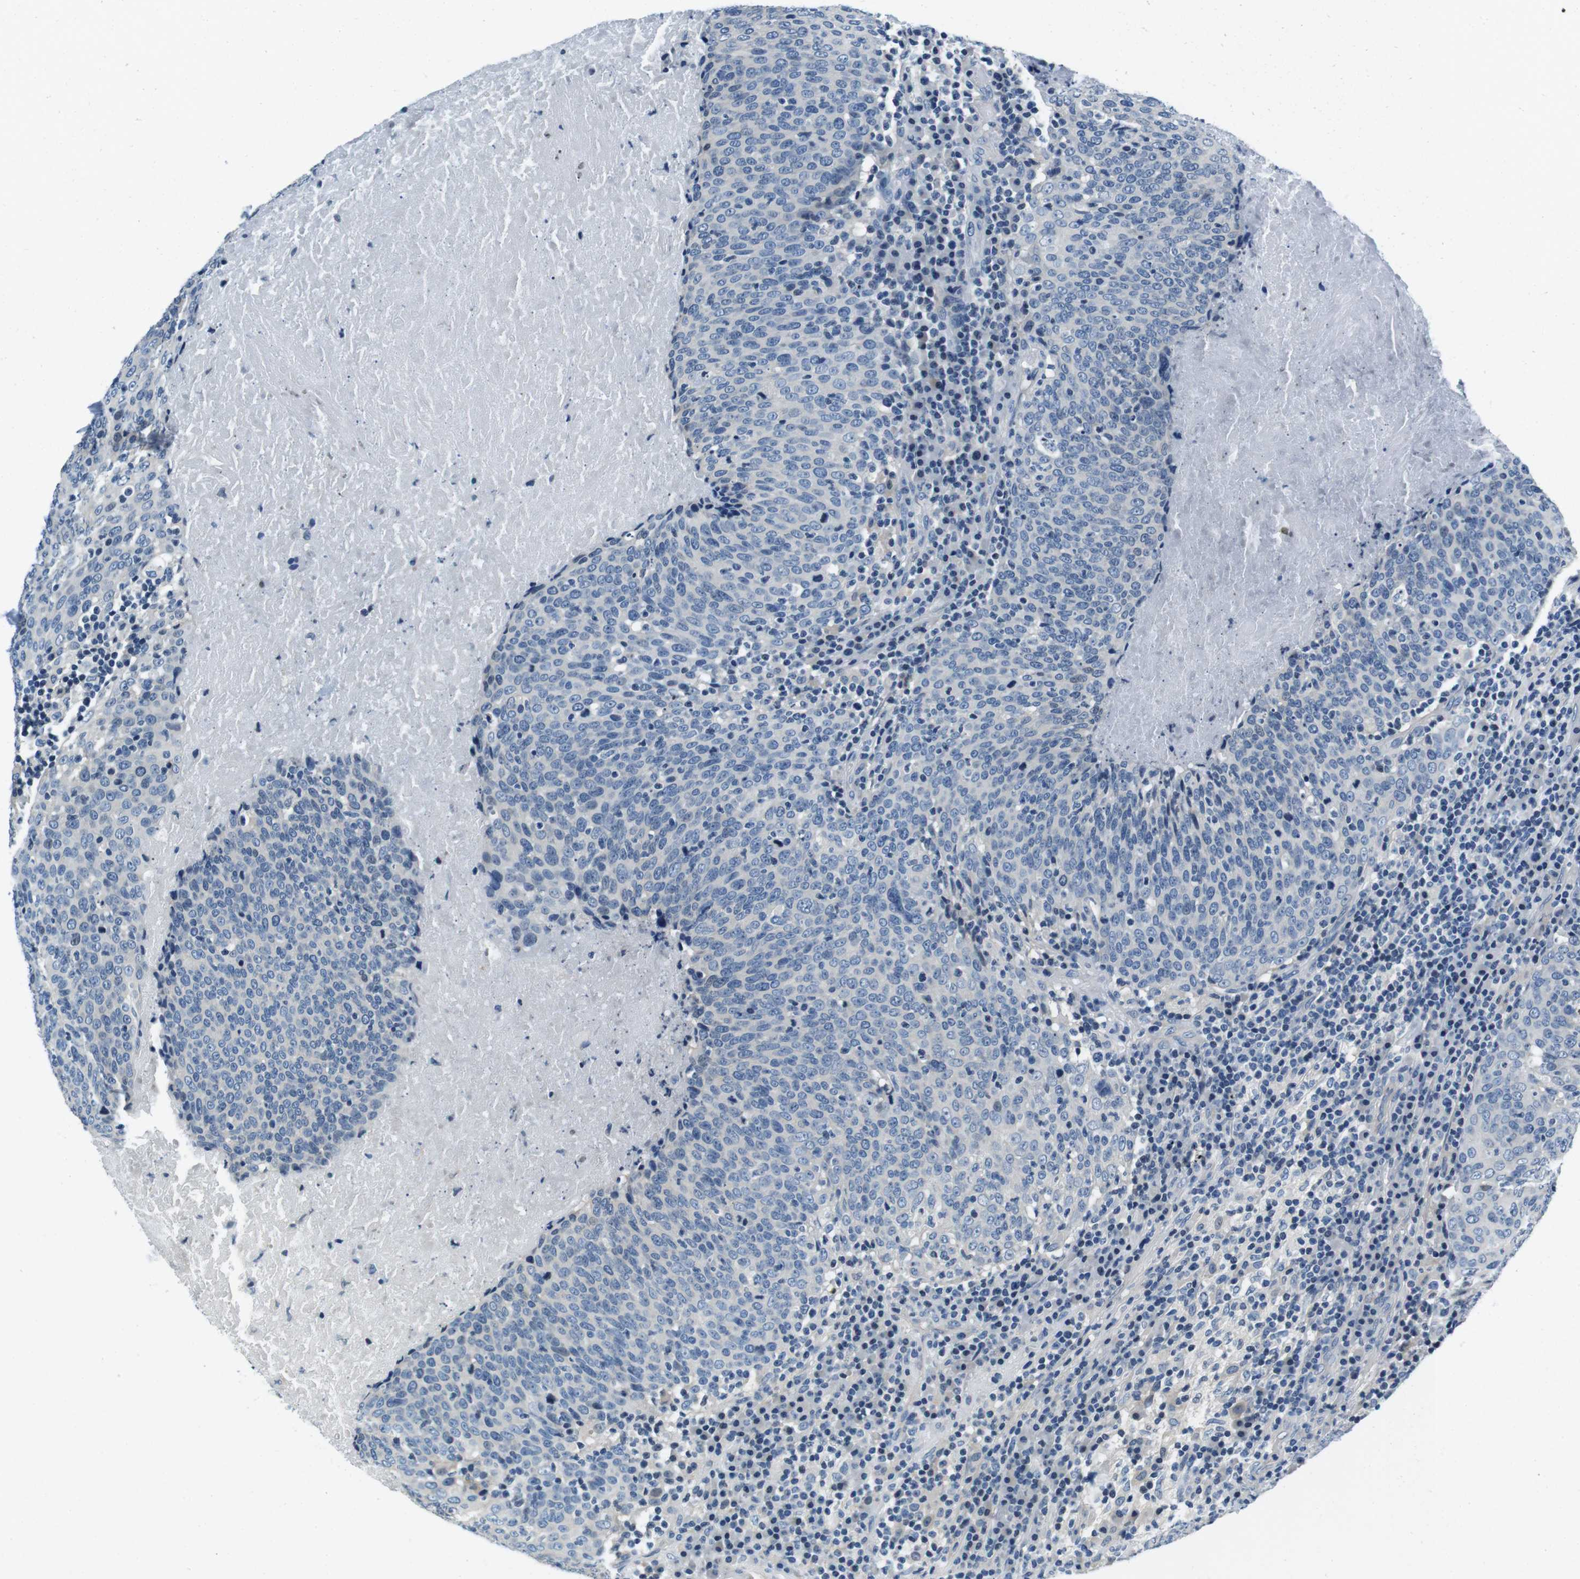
{"staining": {"intensity": "negative", "quantity": "none", "location": "none"}, "tissue": "head and neck cancer", "cell_type": "Tumor cells", "image_type": "cancer", "snomed": [{"axis": "morphology", "description": "Squamous cell carcinoma, NOS"}, {"axis": "morphology", "description": "Squamous cell carcinoma, metastatic, NOS"}, {"axis": "topography", "description": "Lymph node"}, {"axis": "topography", "description": "Head-Neck"}], "caption": "Tumor cells show no significant protein positivity in head and neck metastatic squamous cell carcinoma. (Brightfield microscopy of DAB (3,3'-diaminobenzidine) immunohistochemistry at high magnification).", "gene": "KCNJ5", "patient": {"sex": "male", "age": 62}}